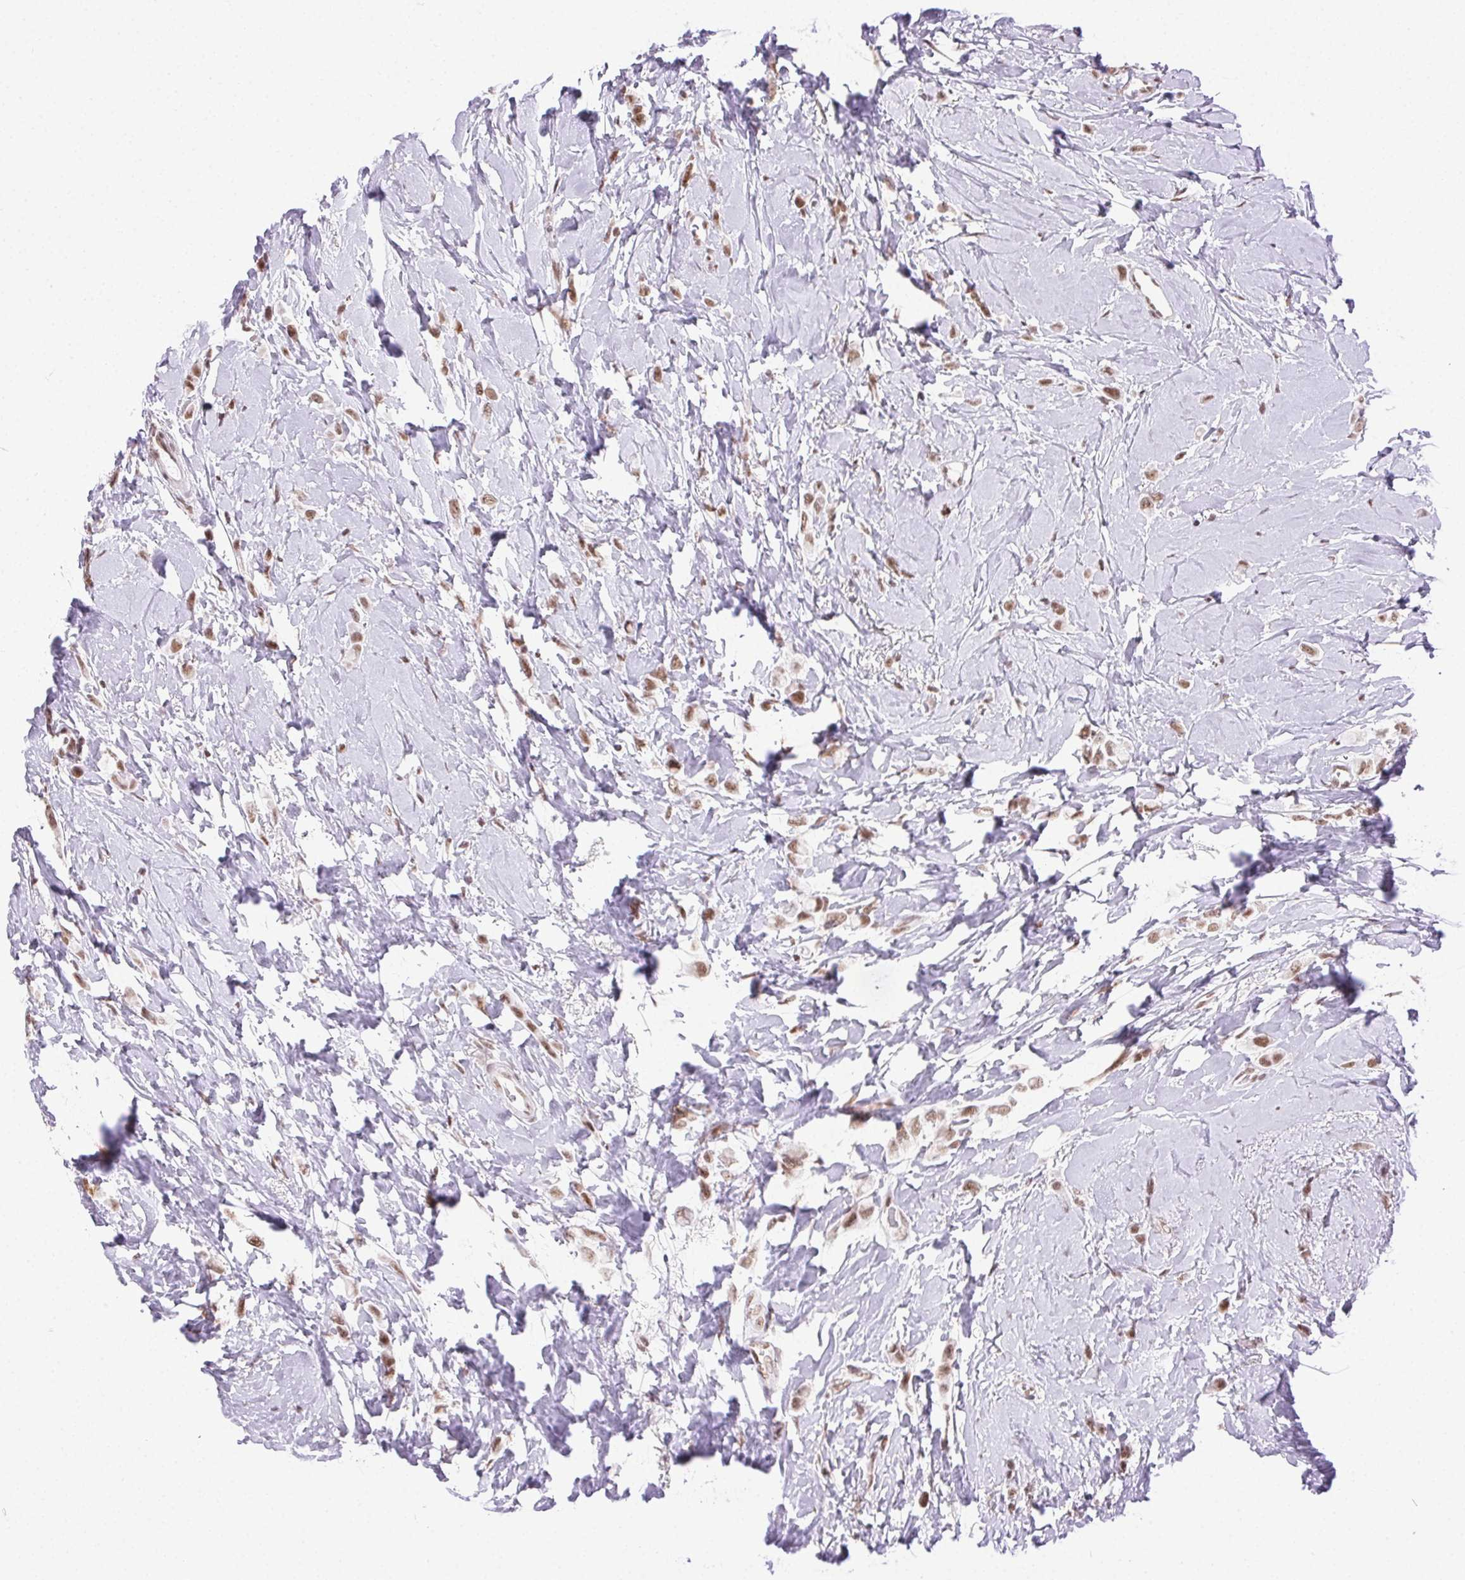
{"staining": {"intensity": "moderate", "quantity": ">75%", "location": "nuclear"}, "tissue": "breast cancer", "cell_type": "Tumor cells", "image_type": "cancer", "snomed": [{"axis": "morphology", "description": "Lobular carcinoma"}, {"axis": "topography", "description": "Breast"}], "caption": "Moderate nuclear protein expression is present in approximately >75% of tumor cells in breast lobular carcinoma. The staining was performed using DAB to visualize the protein expression in brown, while the nuclei were stained in blue with hematoxylin (Magnification: 20x).", "gene": "TRA2B", "patient": {"sex": "female", "age": 66}}